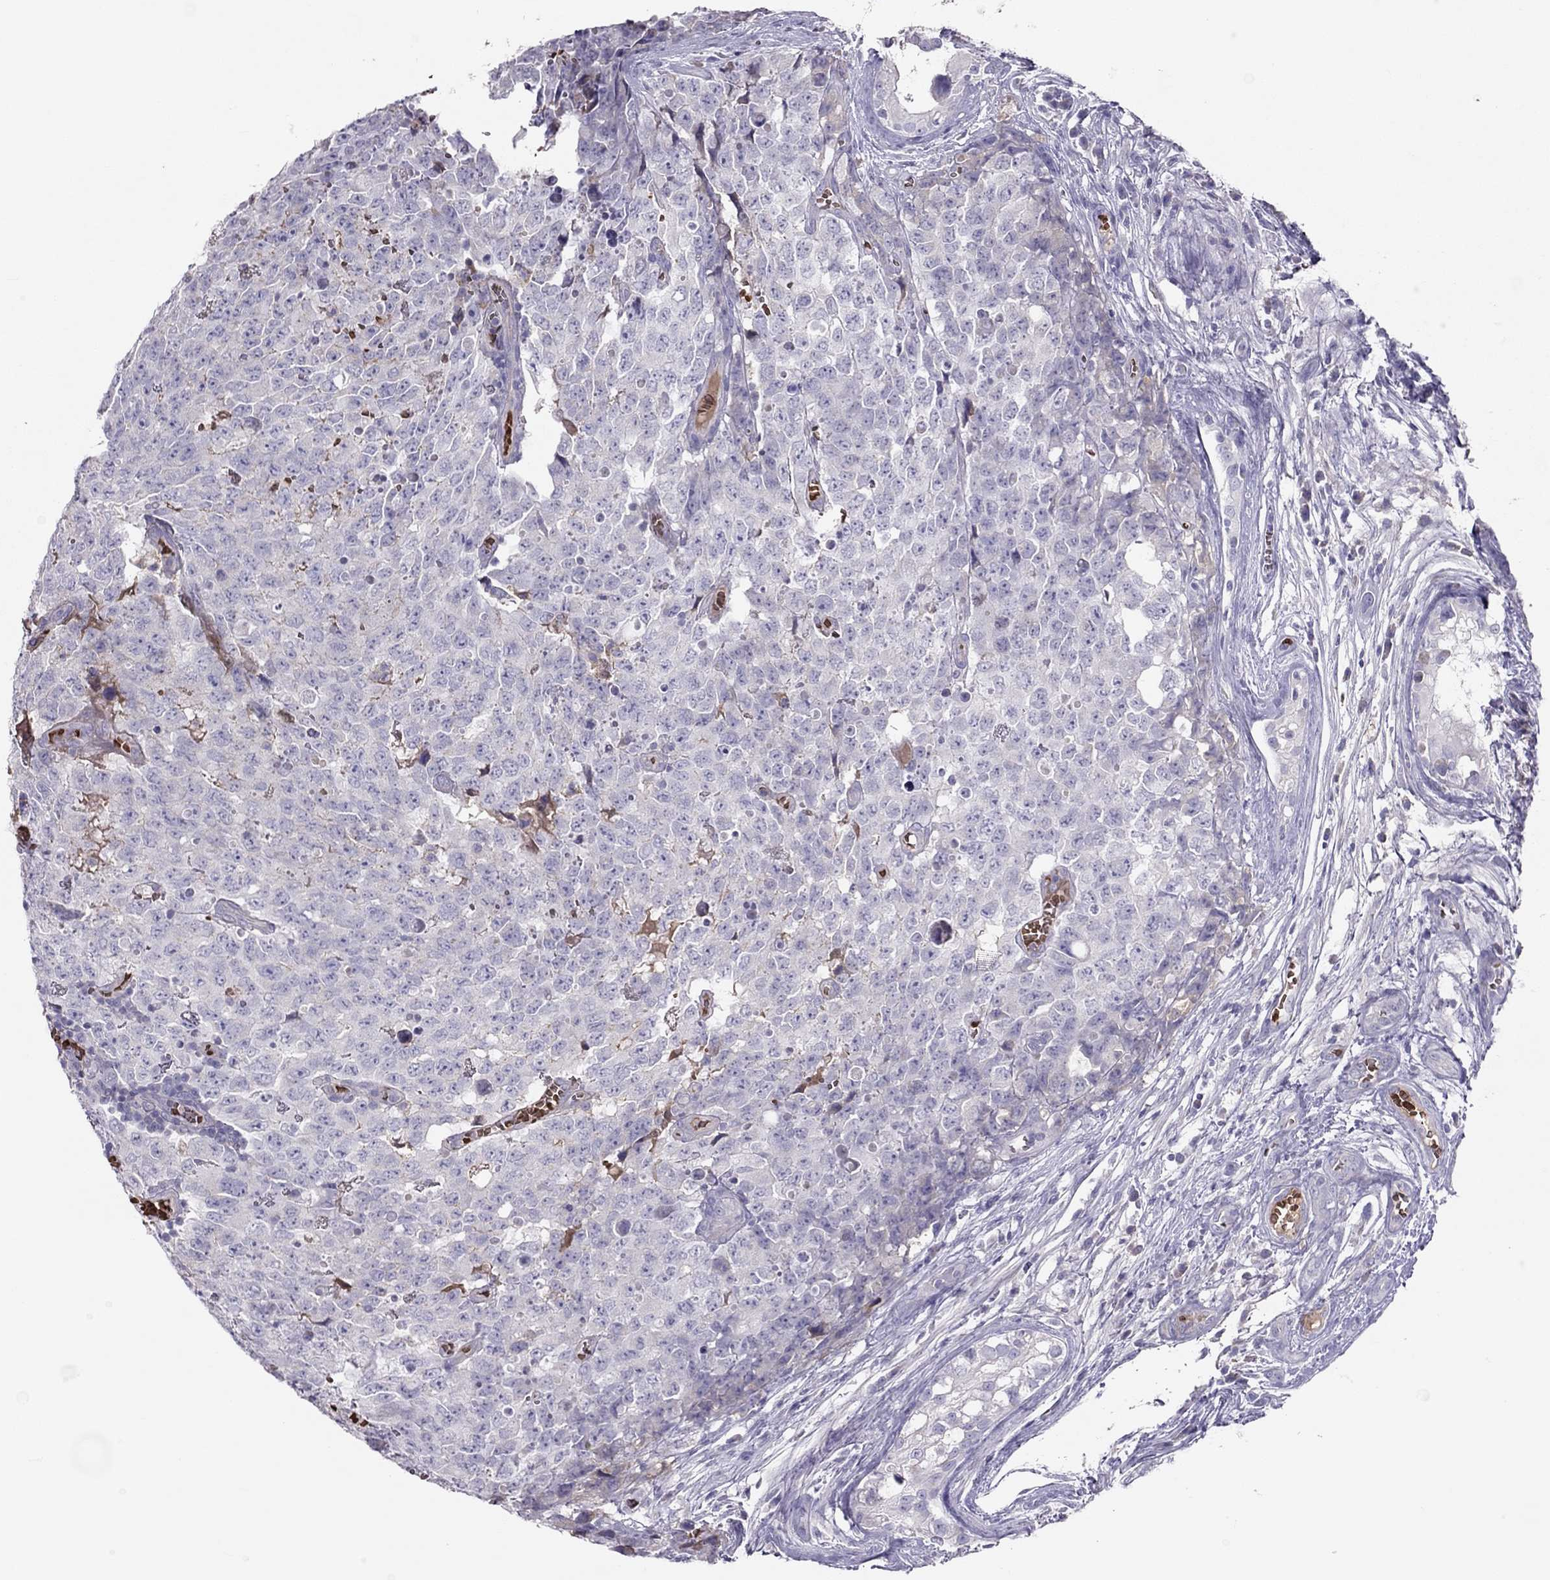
{"staining": {"intensity": "negative", "quantity": "none", "location": "none"}, "tissue": "testis cancer", "cell_type": "Tumor cells", "image_type": "cancer", "snomed": [{"axis": "morphology", "description": "Carcinoma, Embryonal, NOS"}, {"axis": "topography", "description": "Testis"}], "caption": "DAB (3,3'-diaminobenzidine) immunohistochemical staining of human embryonal carcinoma (testis) exhibits no significant staining in tumor cells.", "gene": "RHD", "patient": {"sex": "male", "age": 23}}